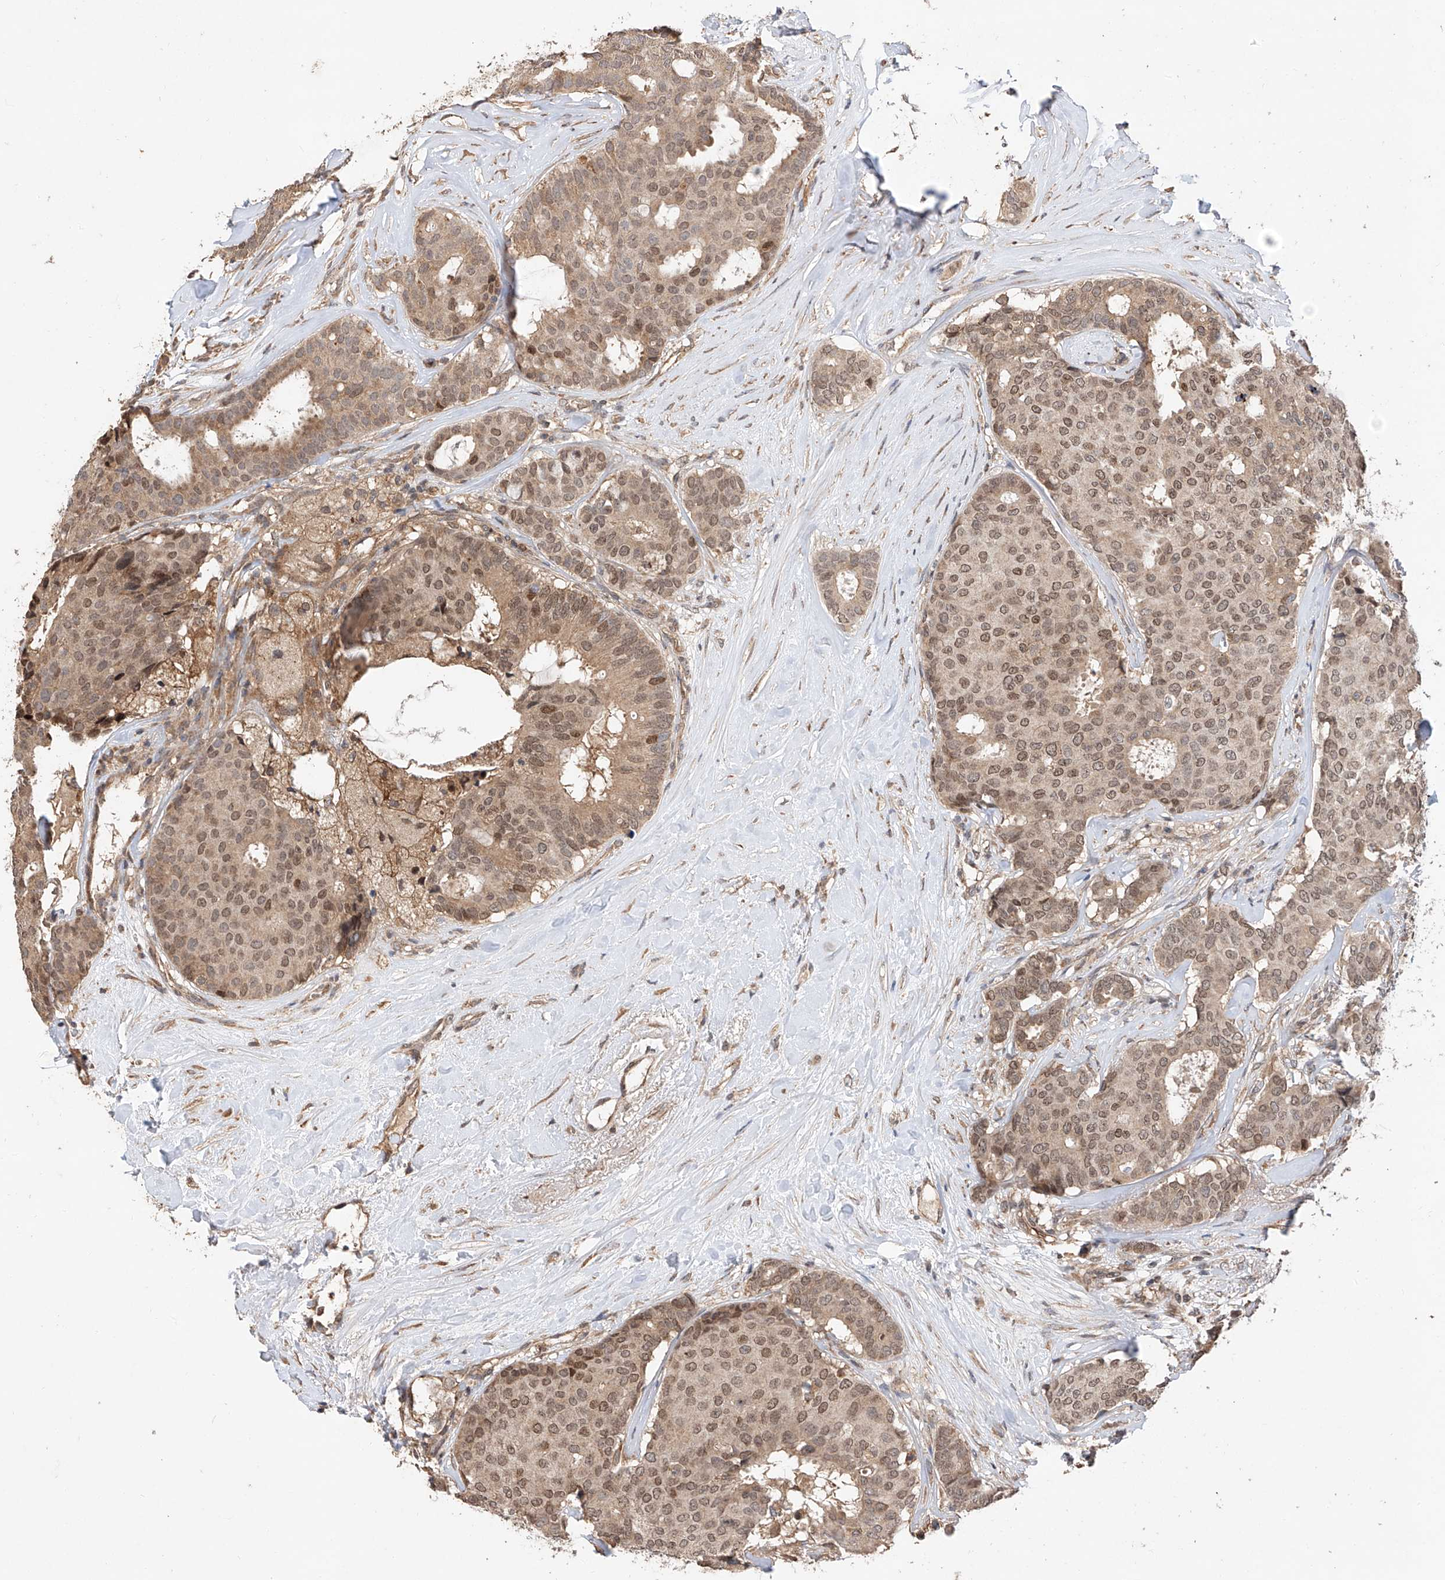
{"staining": {"intensity": "moderate", "quantity": ">75%", "location": "cytoplasmic/membranous,nuclear"}, "tissue": "breast cancer", "cell_type": "Tumor cells", "image_type": "cancer", "snomed": [{"axis": "morphology", "description": "Duct carcinoma"}, {"axis": "topography", "description": "Breast"}], "caption": "Protein positivity by immunohistochemistry shows moderate cytoplasmic/membranous and nuclear positivity in approximately >75% of tumor cells in breast cancer (infiltrating ductal carcinoma). The protein is stained brown, and the nuclei are stained in blue (DAB IHC with brightfield microscopy, high magnification).", "gene": "RILPL2", "patient": {"sex": "female", "age": 75}}